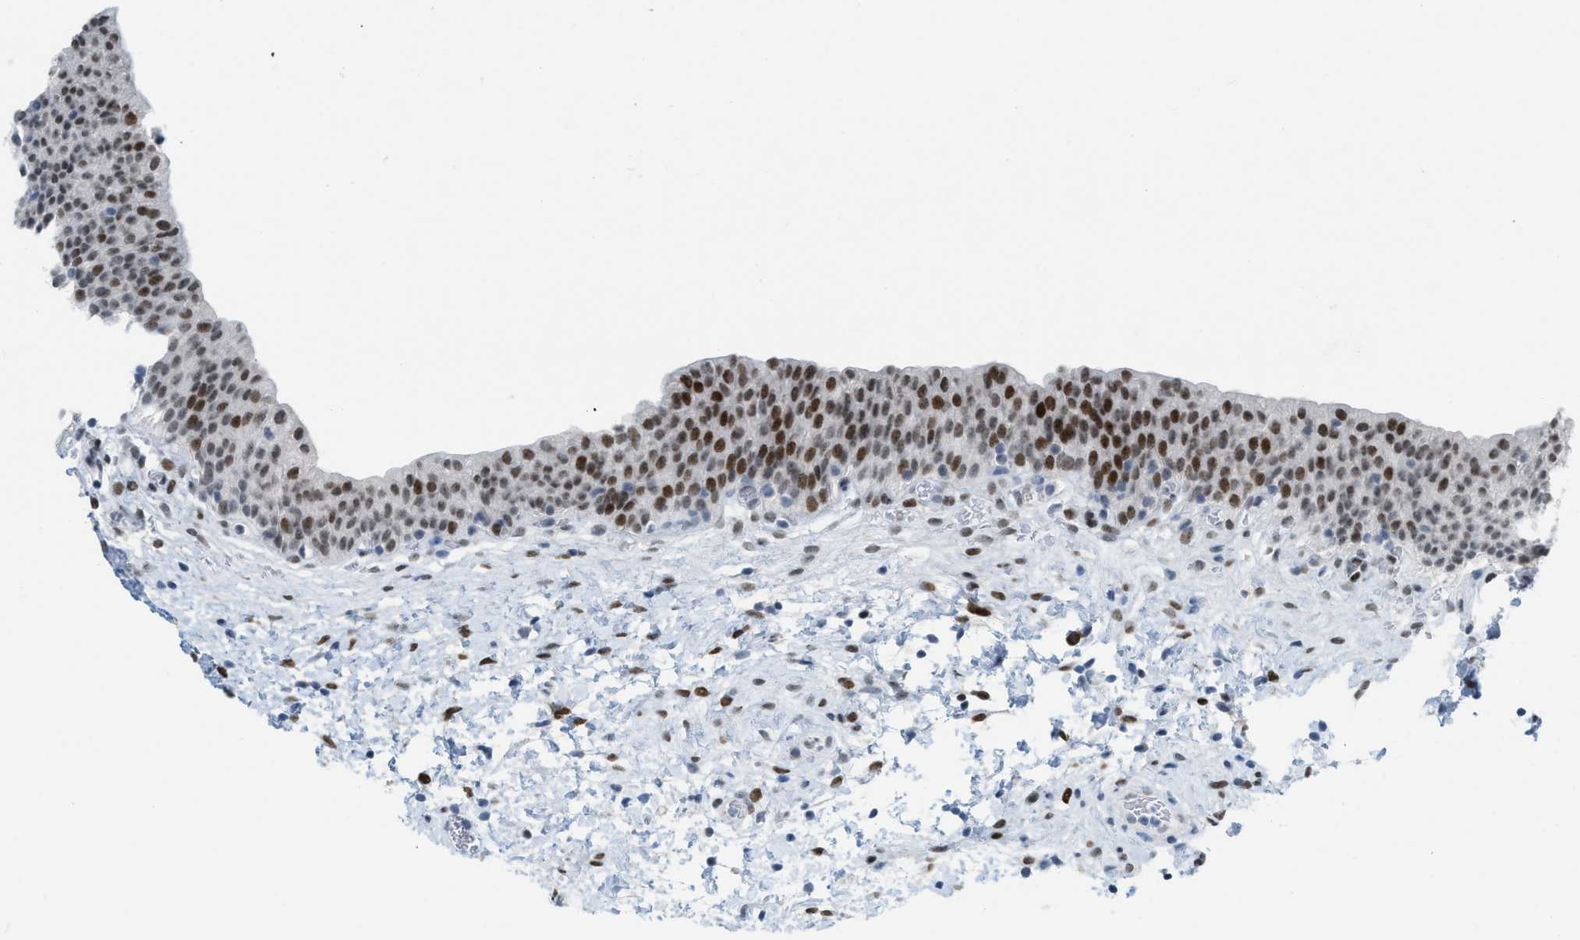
{"staining": {"intensity": "strong", "quantity": ">75%", "location": "nuclear"}, "tissue": "urinary bladder", "cell_type": "Urothelial cells", "image_type": "normal", "snomed": [{"axis": "morphology", "description": "Normal tissue, NOS"}, {"axis": "topography", "description": "Urinary bladder"}], "caption": "Strong nuclear staining for a protein is seen in about >75% of urothelial cells of normal urinary bladder using immunohistochemistry.", "gene": "PBX1", "patient": {"sex": "male", "age": 37}}